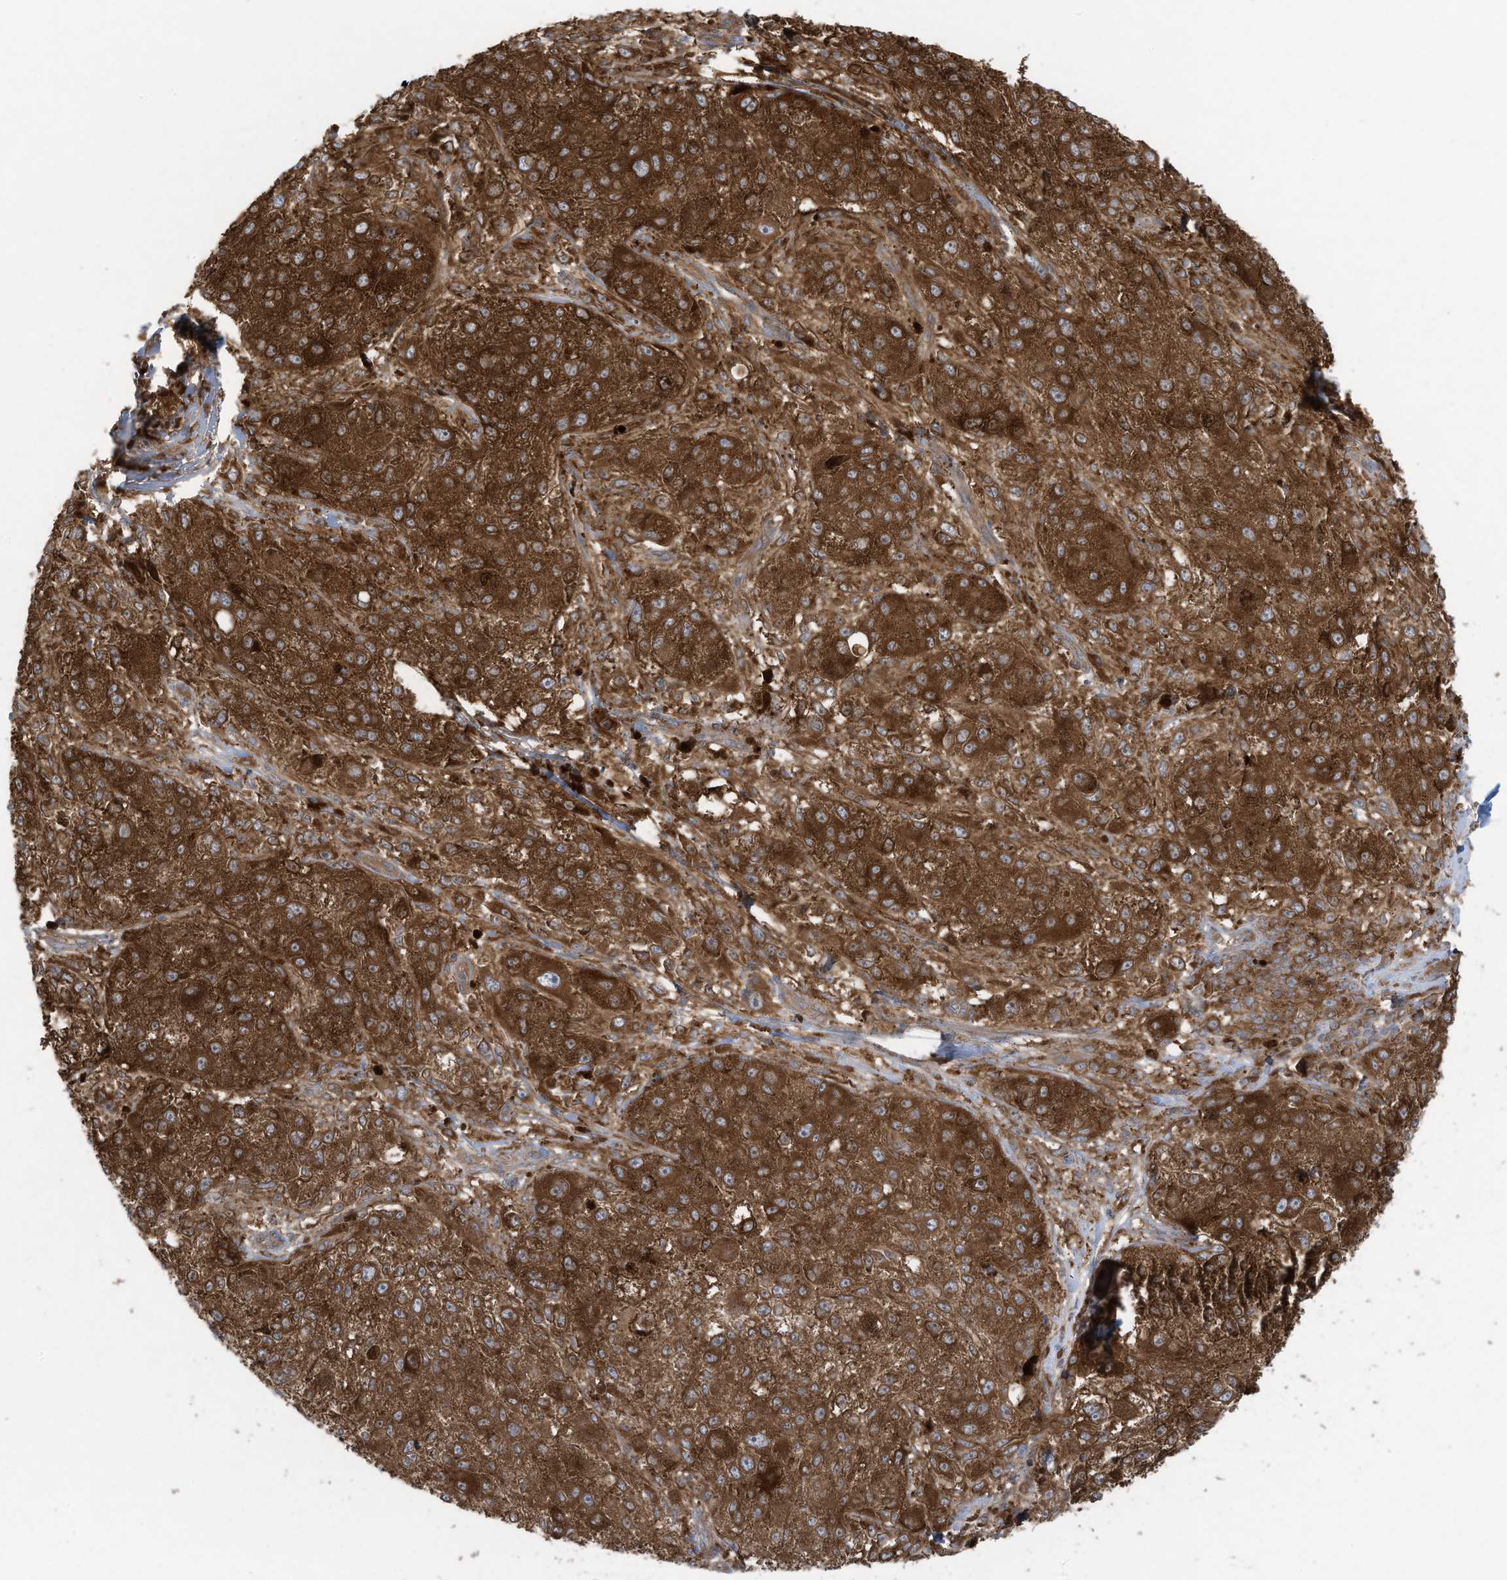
{"staining": {"intensity": "strong", "quantity": ">75%", "location": "cytoplasmic/membranous"}, "tissue": "melanoma", "cell_type": "Tumor cells", "image_type": "cancer", "snomed": [{"axis": "morphology", "description": "Necrosis, NOS"}, {"axis": "morphology", "description": "Malignant melanoma, NOS"}, {"axis": "topography", "description": "Skin"}], "caption": "Protein expression by immunohistochemistry demonstrates strong cytoplasmic/membranous positivity in approximately >75% of tumor cells in malignant melanoma.", "gene": "OLA1", "patient": {"sex": "female", "age": 87}}